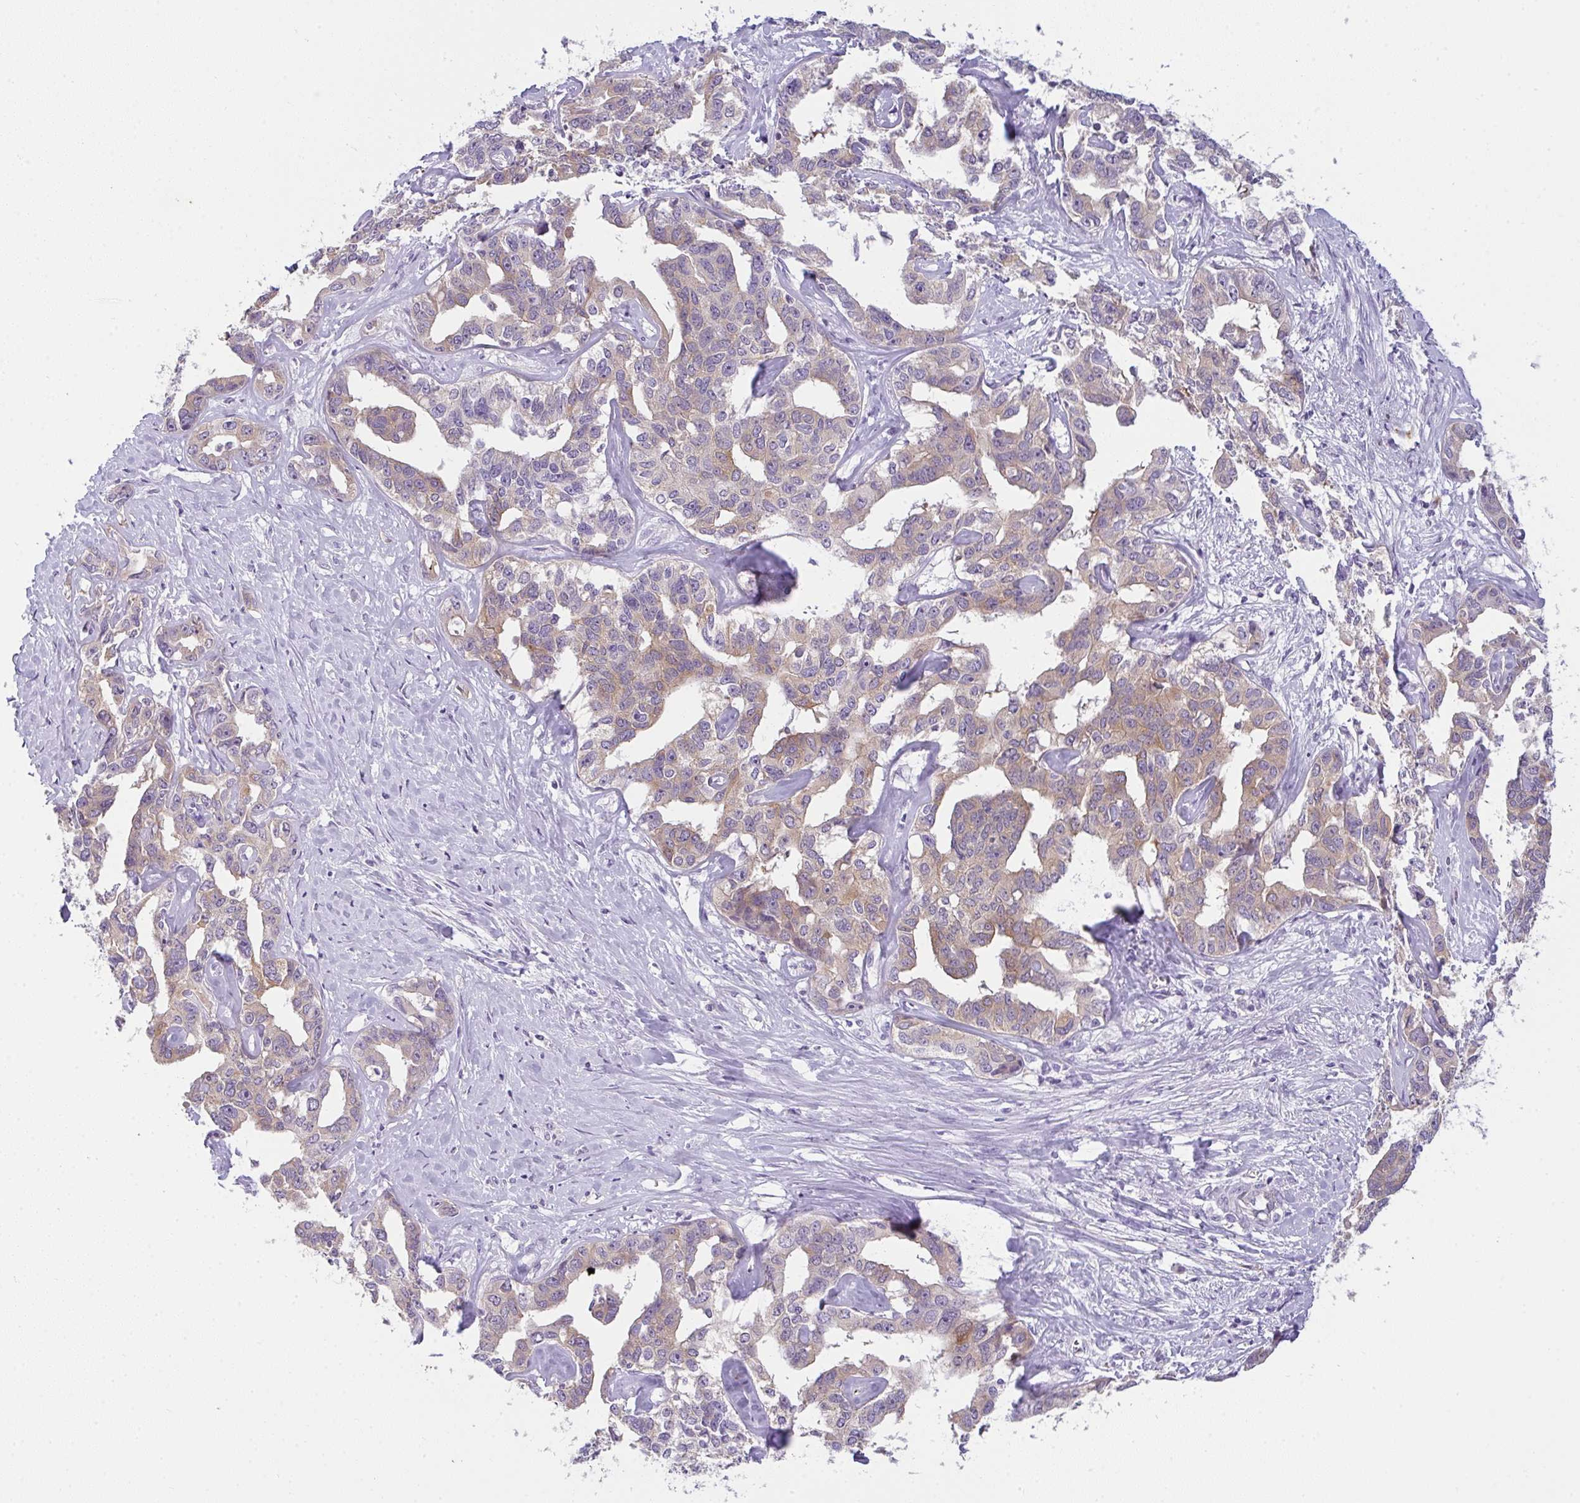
{"staining": {"intensity": "weak", "quantity": "25%-75%", "location": "cytoplasmic/membranous"}, "tissue": "liver cancer", "cell_type": "Tumor cells", "image_type": "cancer", "snomed": [{"axis": "morphology", "description": "Cholangiocarcinoma"}, {"axis": "topography", "description": "Liver"}], "caption": "A histopathology image of human liver cancer (cholangiocarcinoma) stained for a protein displays weak cytoplasmic/membranous brown staining in tumor cells.", "gene": "COX7B", "patient": {"sex": "male", "age": 59}}